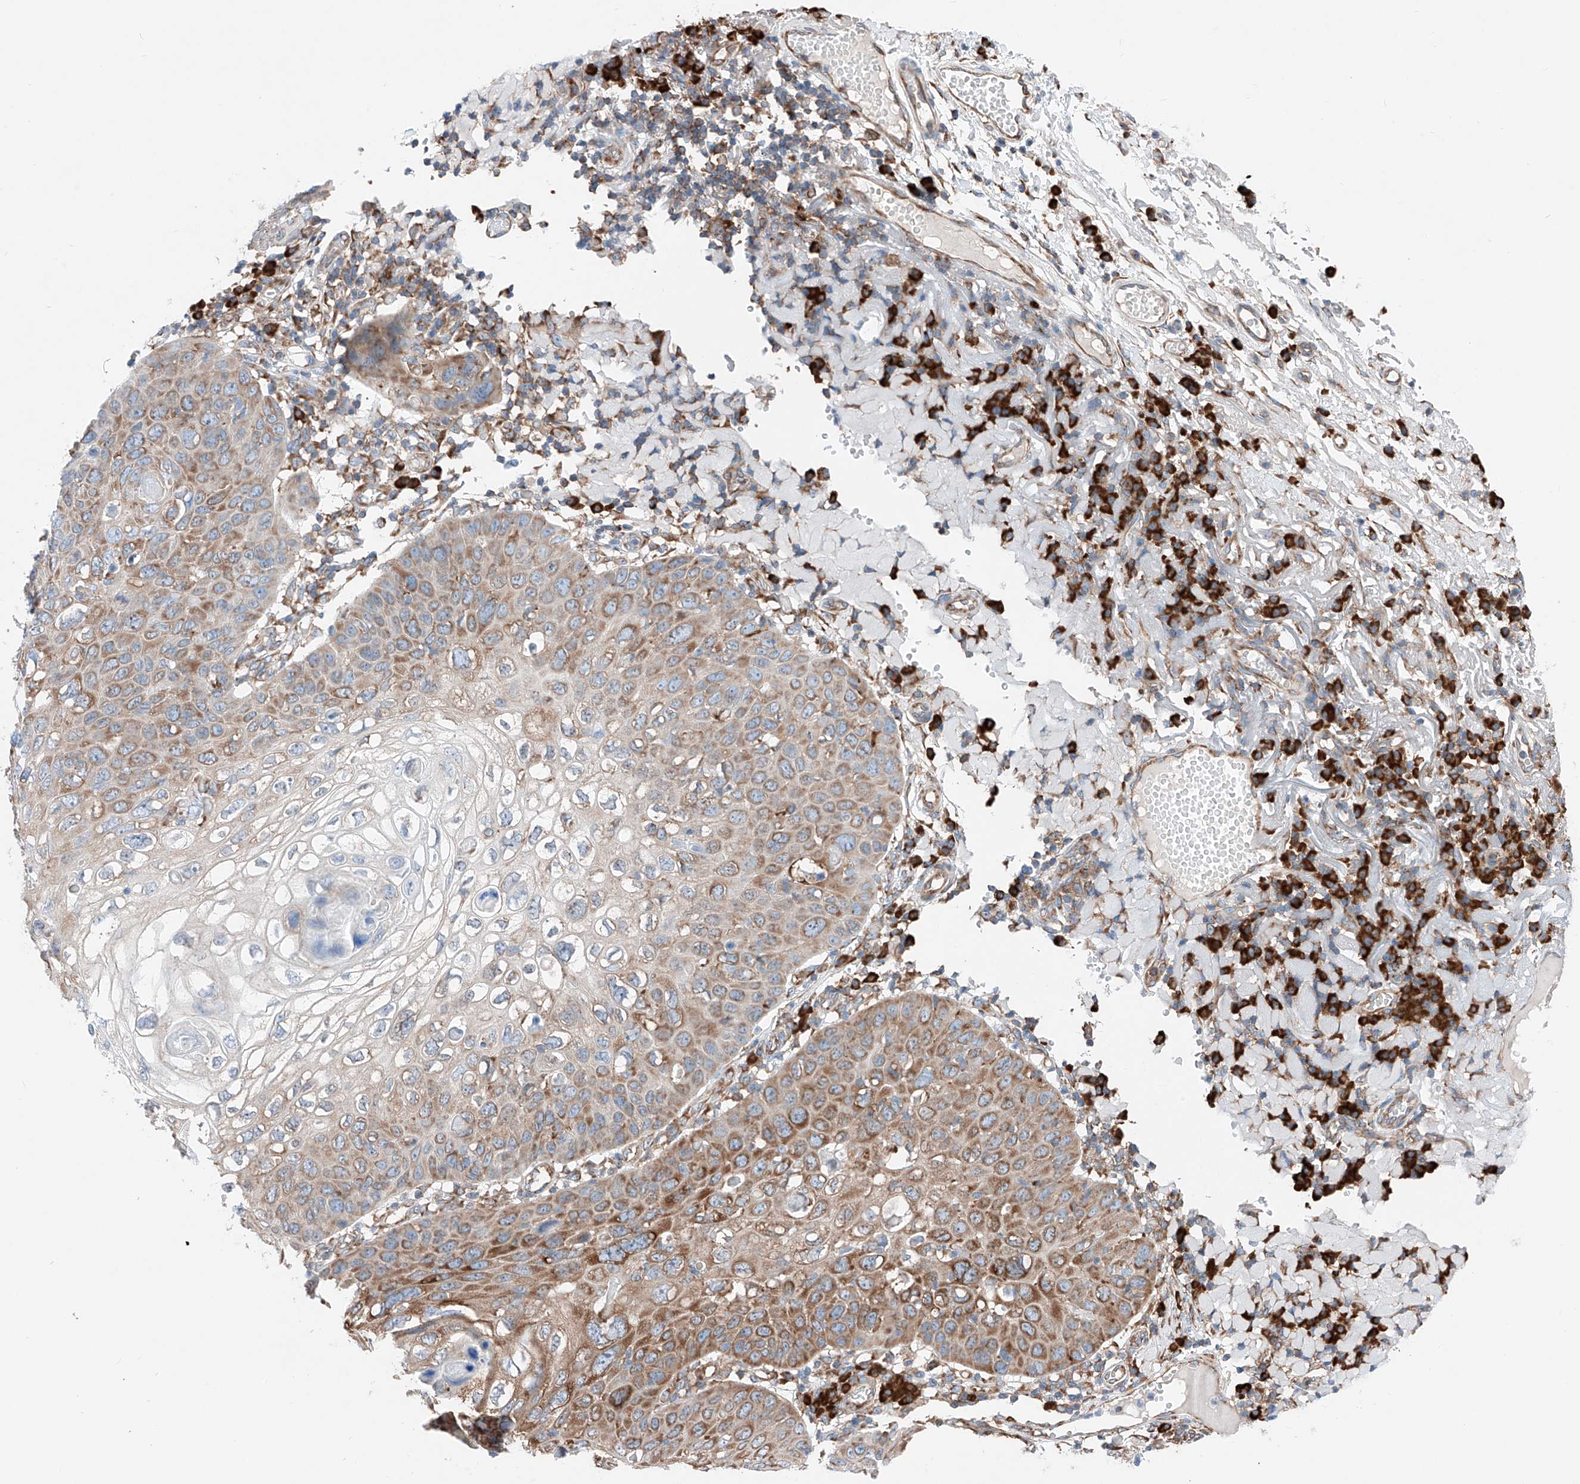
{"staining": {"intensity": "moderate", "quantity": ">75%", "location": "cytoplasmic/membranous"}, "tissue": "skin cancer", "cell_type": "Tumor cells", "image_type": "cancer", "snomed": [{"axis": "morphology", "description": "Squamous cell carcinoma, NOS"}, {"axis": "topography", "description": "Skin"}], "caption": "A brown stain labels moderate cytoplasmic/membranous staining of a protein in skin squamous cell carcinoma tumor cells.", "gene": "CRELD1", "patient": {"sex": "female", "age": 90}}